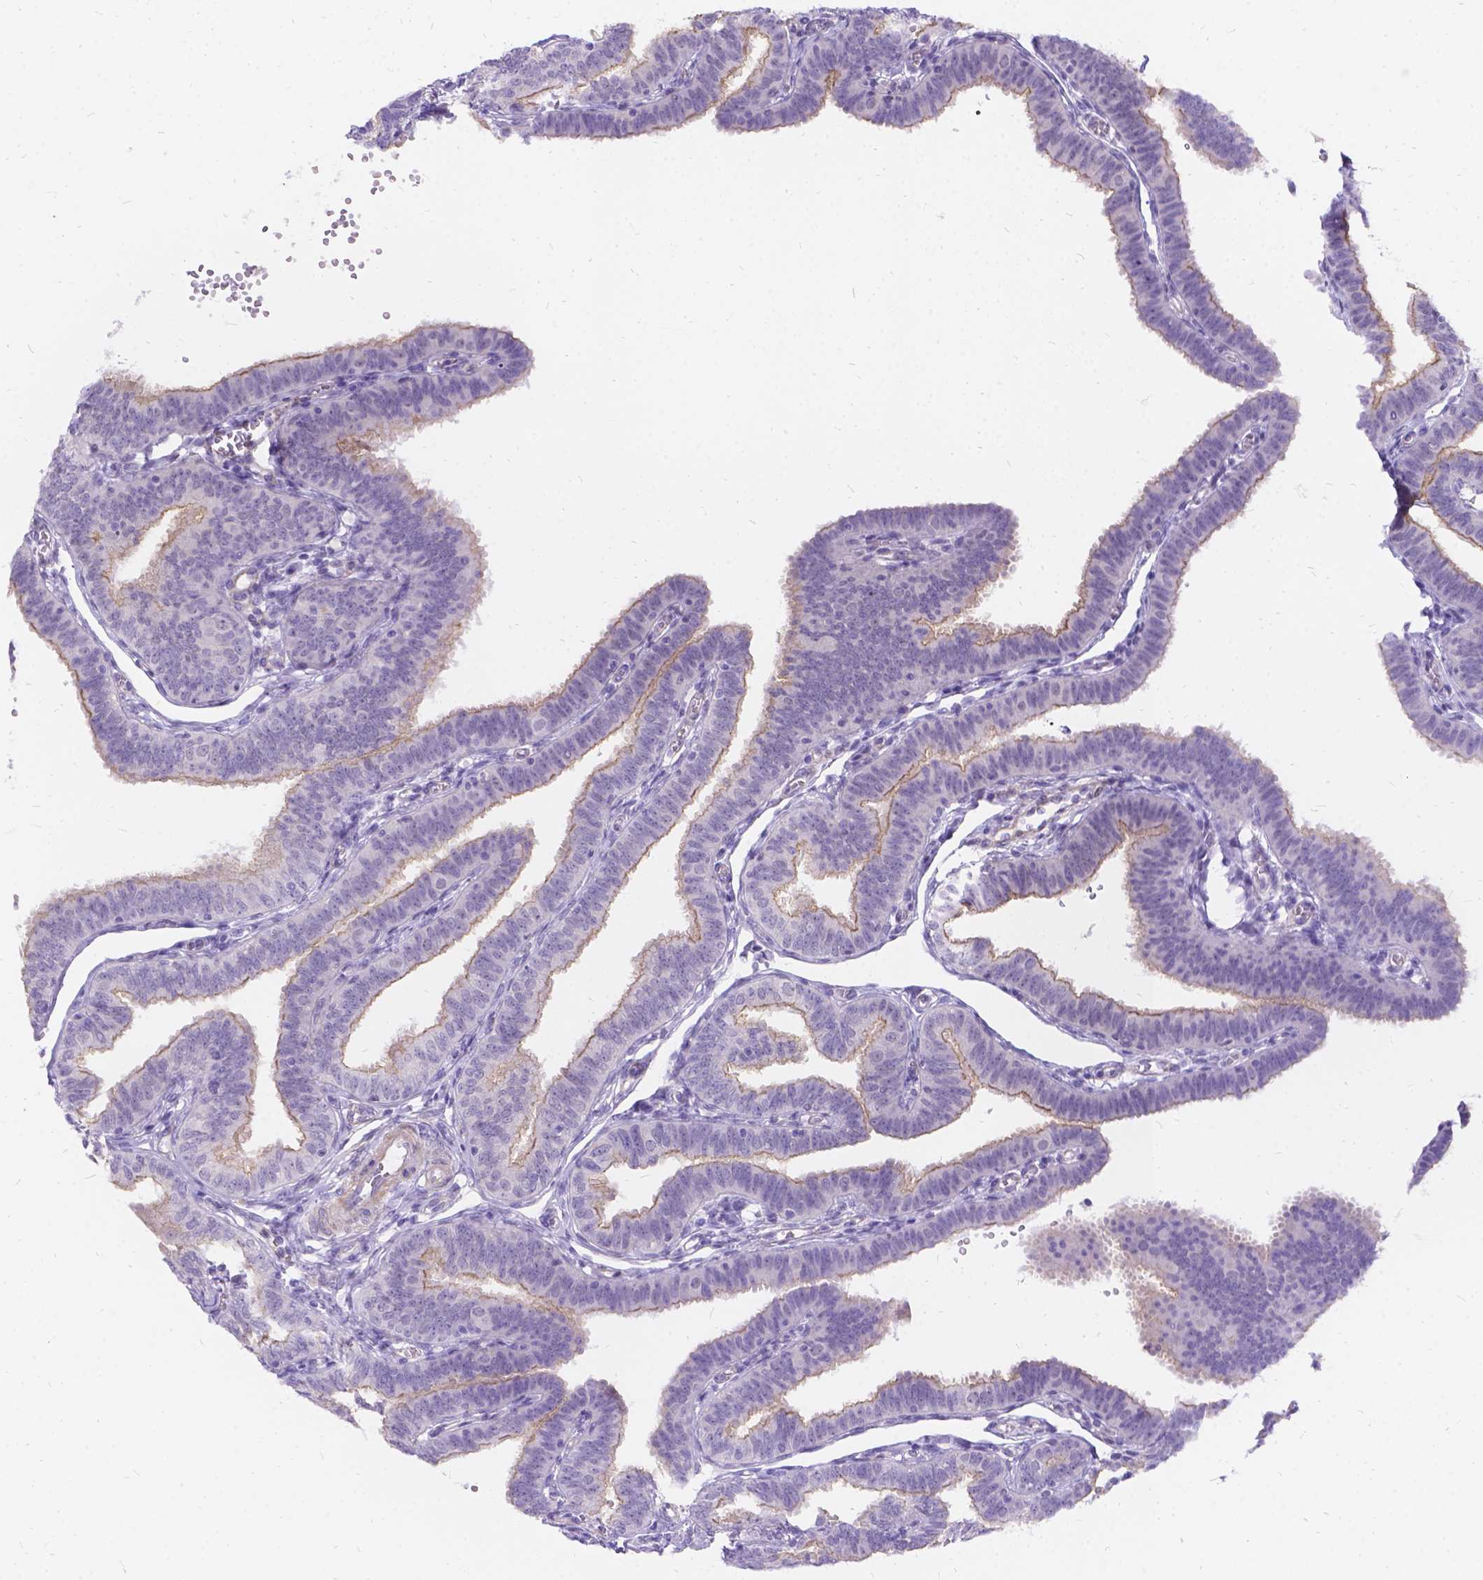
{"staining": {"intensity": "moderate", "quantity": ">75%", "location": "cytoplasmic/membranous"}, "tissue": "fallopian tube", "cell_type": "Glandular cells", "image_type": "normal", "snomed": [{"axis": "morphology", "description": "Normal tissue, NOS"}, {"axis": "topography", "description": "Fallopian tube"}], "caption": "IHC (DAB) staining of benign fallopian tube exhibits moderate cytoplasmic/membranous protein staining in approximately >75% of glandular cells.", "gene": "PALS1", "patient": {"sex": "female", "age": 25}}